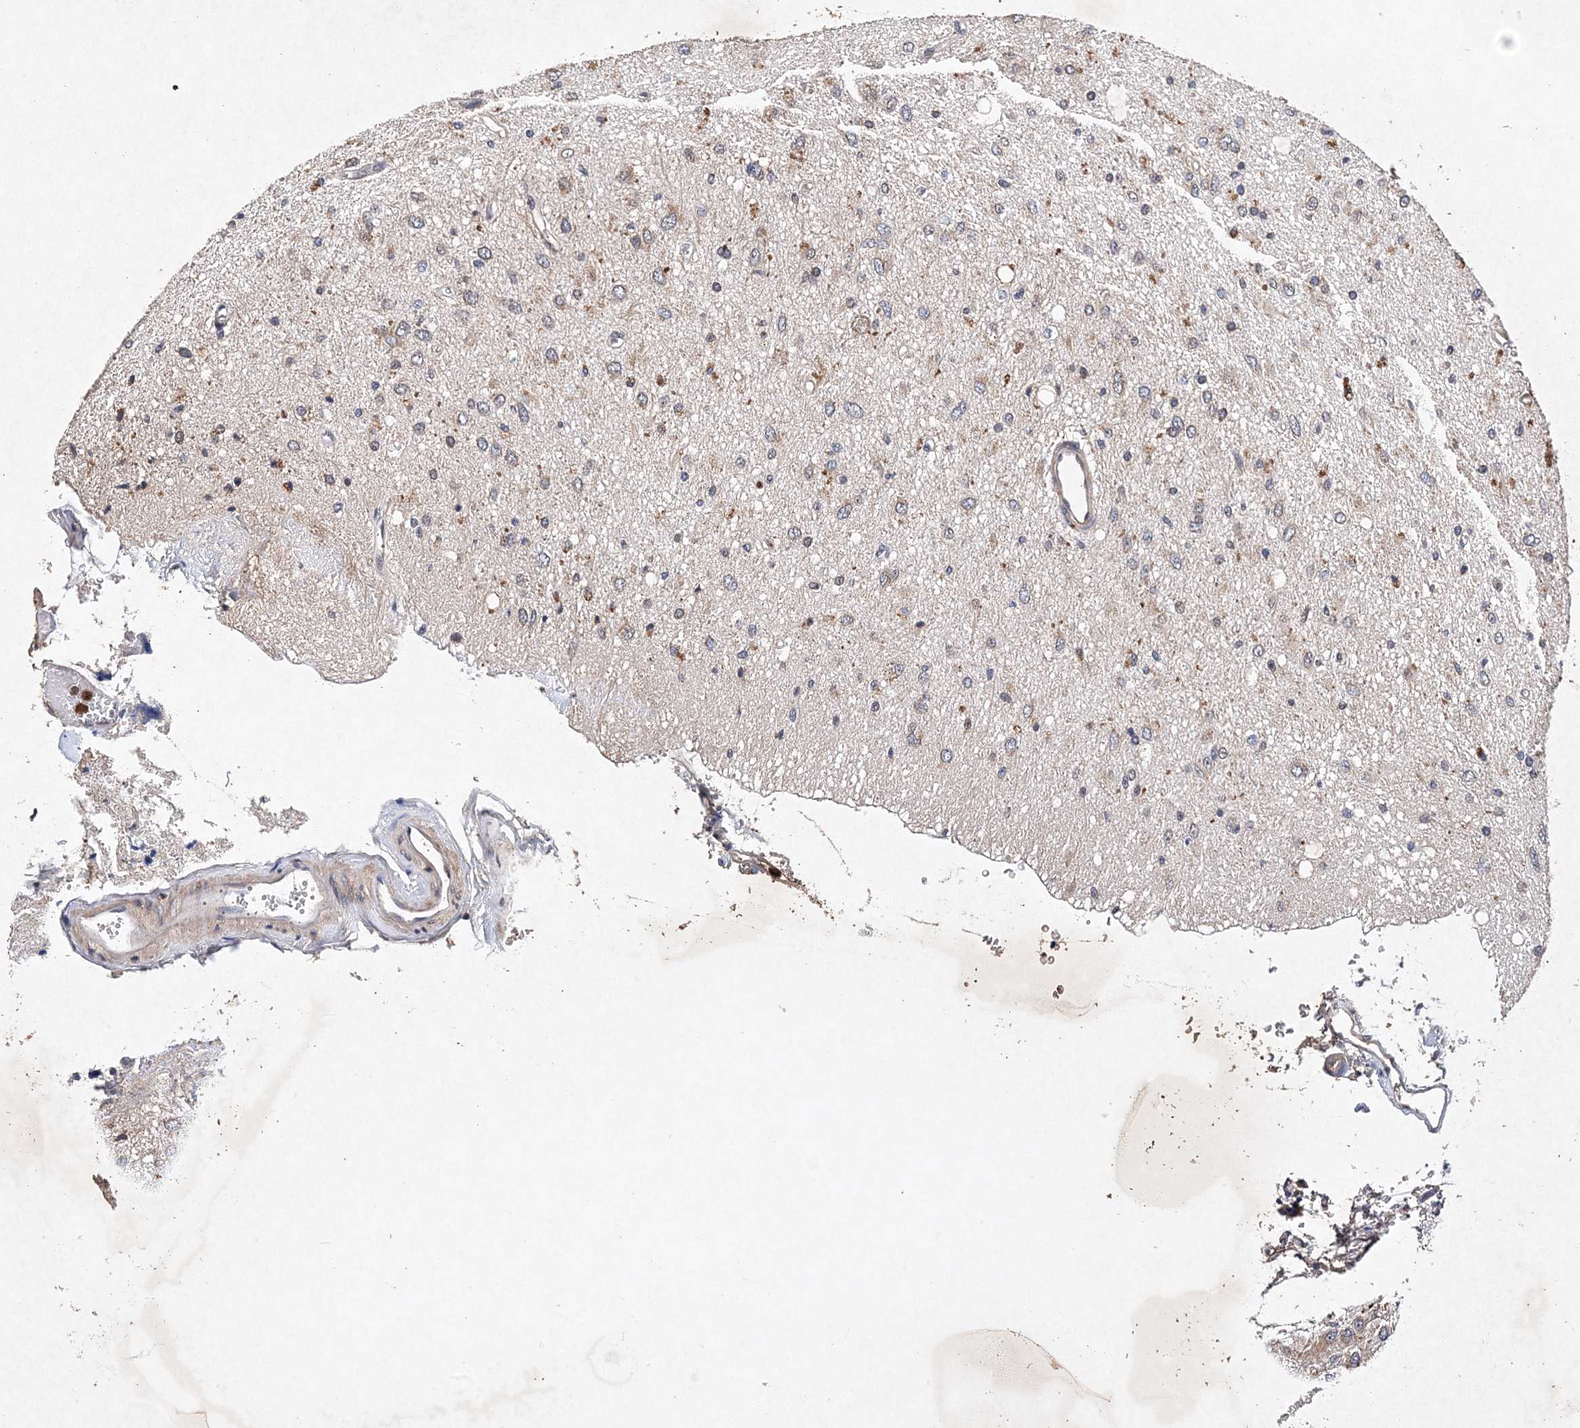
{"staining": {"intensity": "moderate", "quantity": "<25%", "location": "cytoplasmic/membranous"}, "tissue": "glioma", "cell_type": "Tumor cells", "image_type": "cancer", "snomed": [{"axis": "morphology", "description": "Glioma, malignant, Low grade"}, {"axis": "topography", "description": "Brain"}], "caption": "A photomicrograph of glioma stained for a protein reveals moderate cytoplasmic/membranous brown staining in tumor cells.", "gene": "PROSER1", "patient": {"sex": "male", "age": 77}}